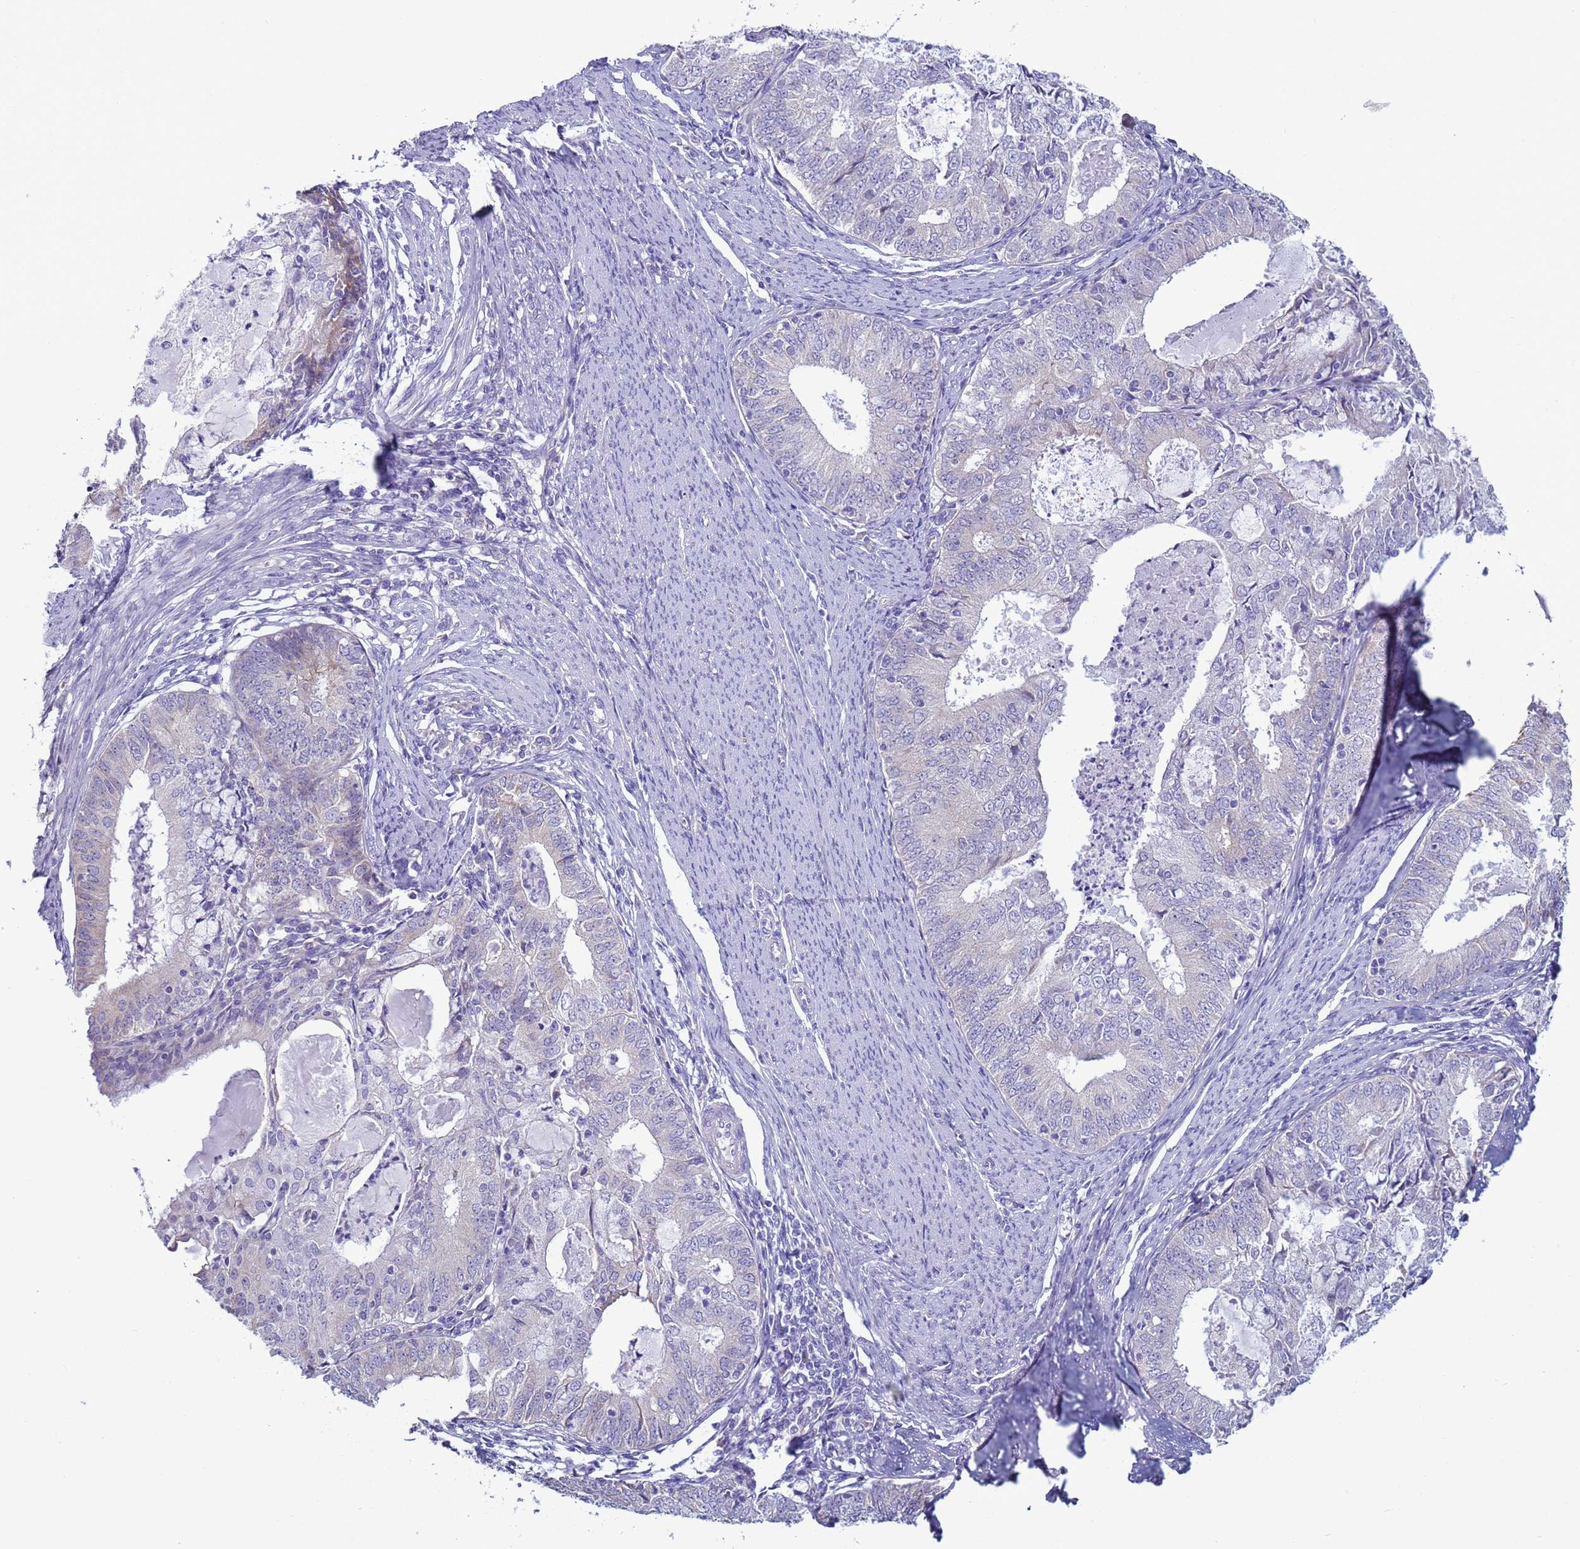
{"staining": {"intensity": "negative", "quantity": "none", "location": "none"}, "tissue": "endometrial cancer", "cell_type": "Tumor cells", "image_type": "cancer", "snomed": [{"axis": "morphology", "description": "Adenocarcinoma, NOS"}, {"axis": "topography", "description": "Endometrium"}], "caption": "Tumor cells show no significant protein staining in adenocarcinoma (endometrial).", "gene": "ABHD17B", "patient": {"sex": "female", "age": 57}}